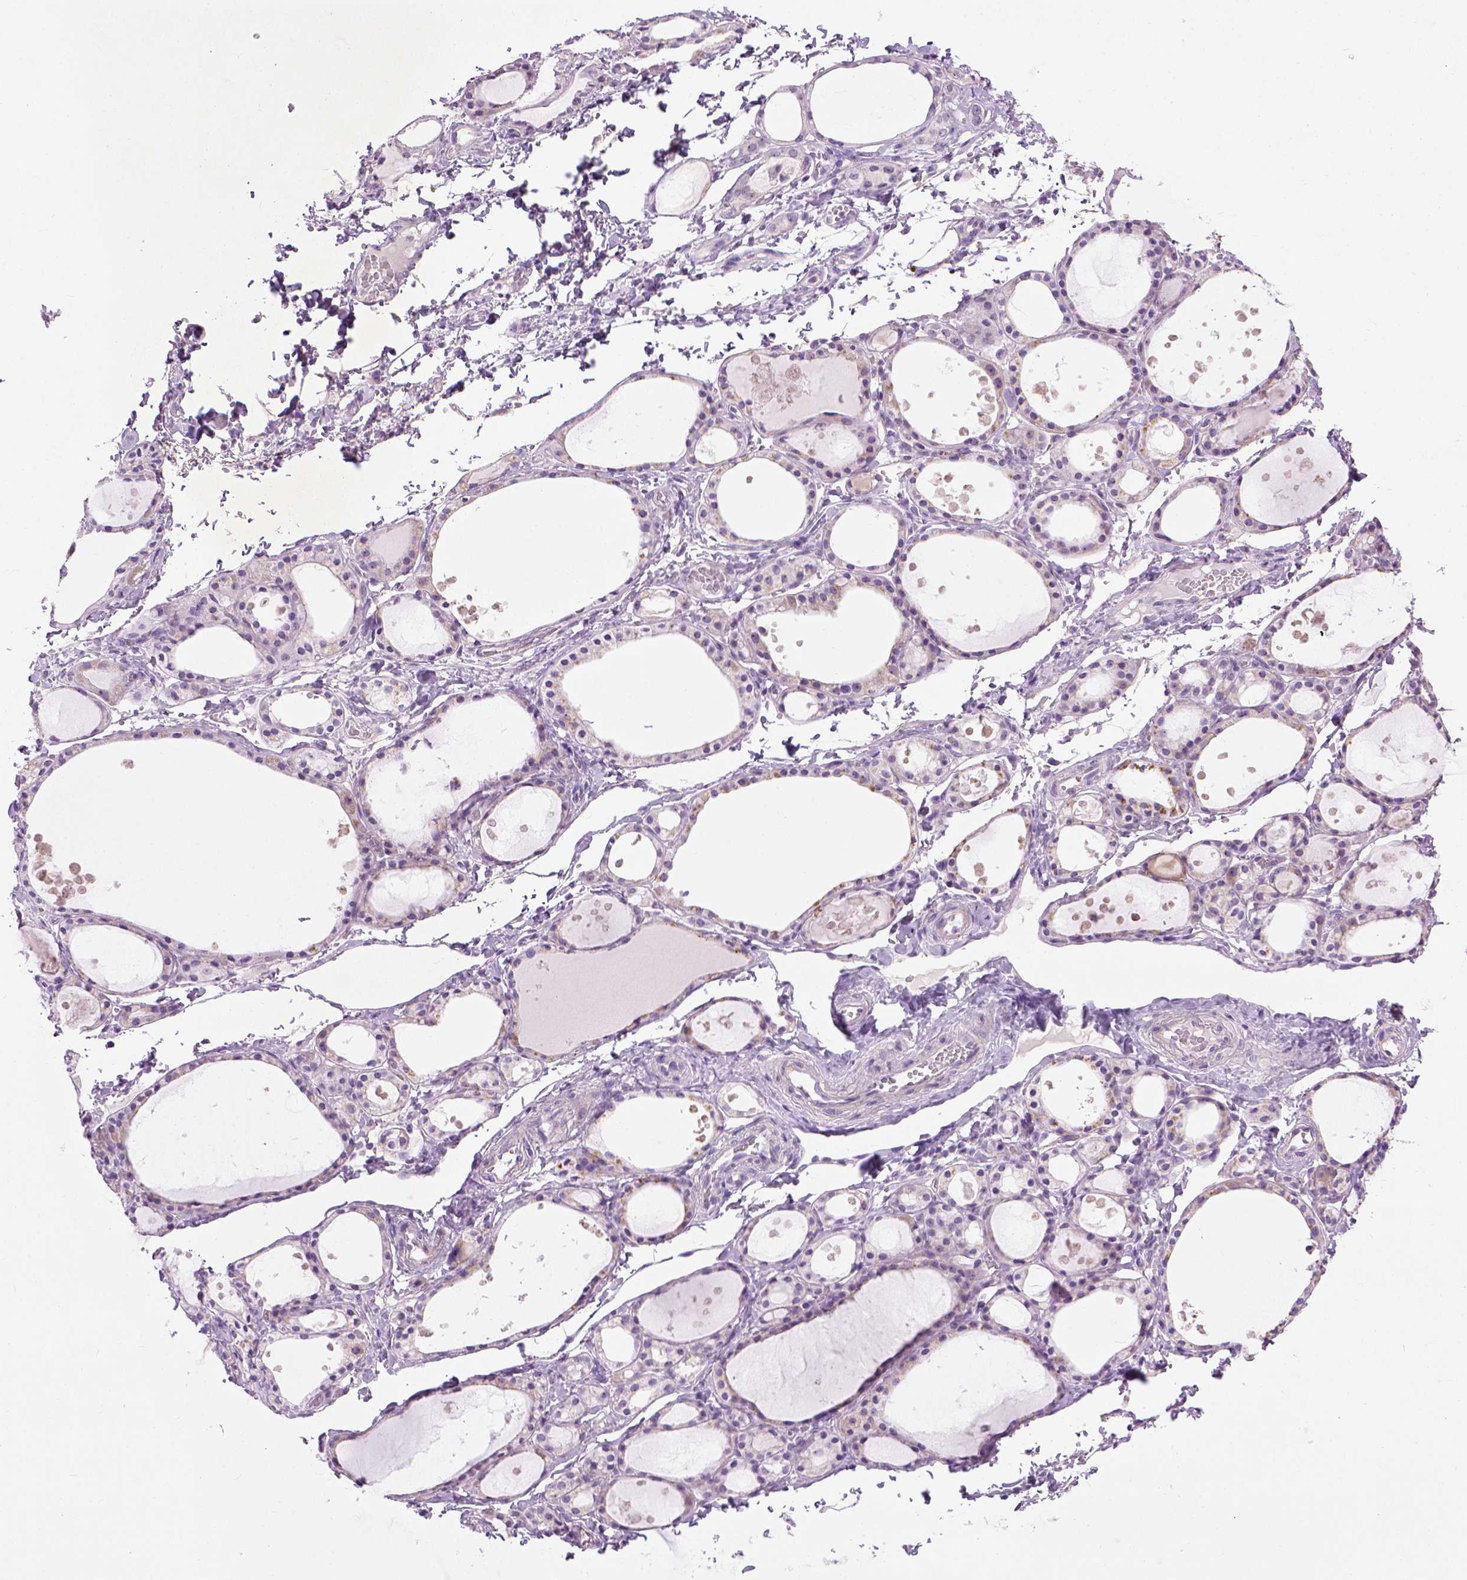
{"staining": {"intensity": "negative", "quantity": "none", "location": "none"}, "tissue": "thyroid gland", "cell_type": "Glandular cells", "image_type": "normal", "snomed": [{"axis": "morphology", "description": "Normal tissue, NOS"}, {"axis": "topography", "description": "Thyroid gland"}], "caption": "DAB immunohistochemical staining of benign human thyroid gland reveals no significant expression in glandular cells. (Brightfield microscopy of DAB immunohistochemistry (IHC) at high magnification).", "gene": "UTP4", "patient": {"sex": "male", "age": 68}}